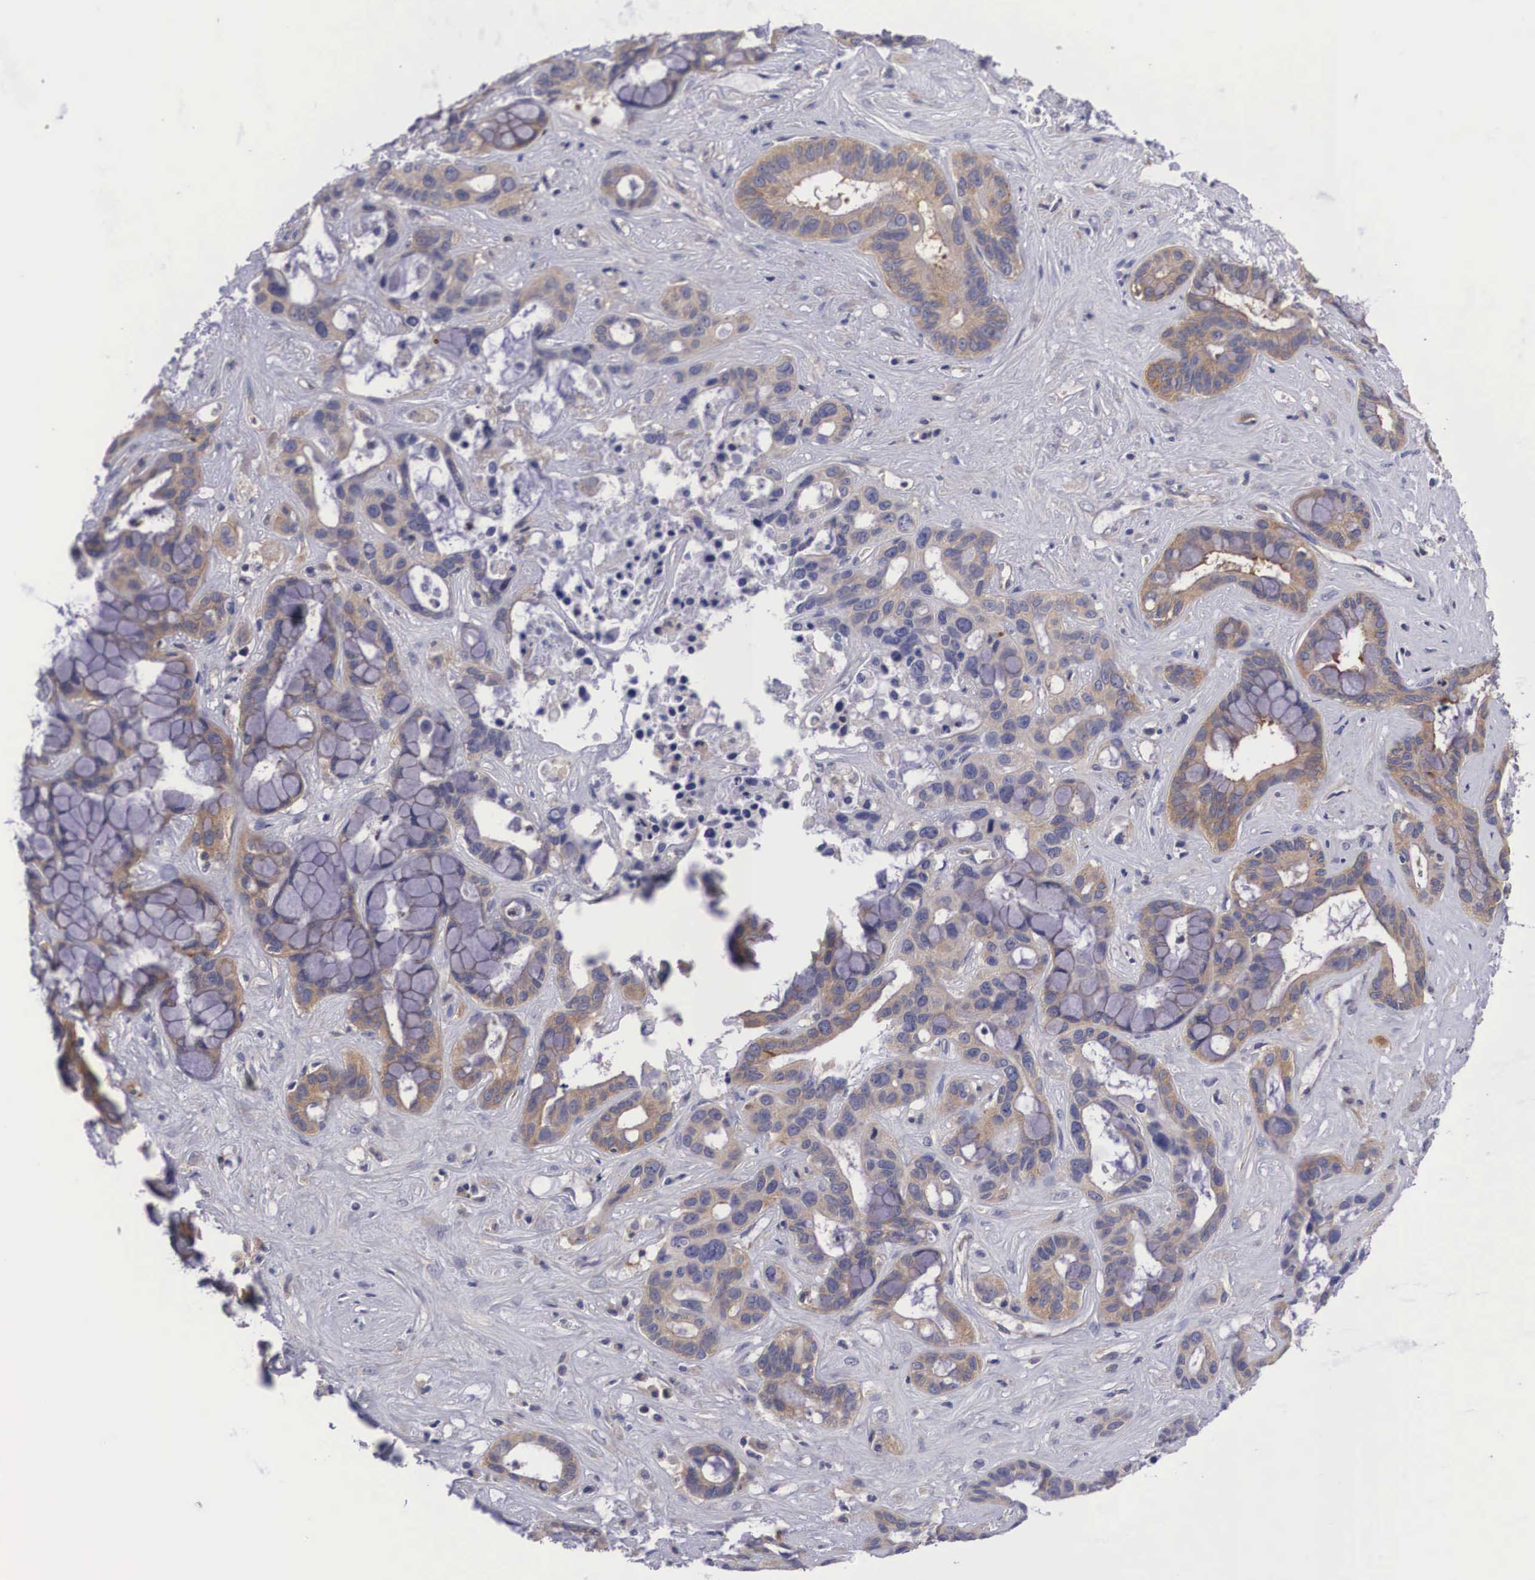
{"staining": {"intensity": "weak", "quantity": "<25%", "location": "cytoplasmic/membranous"}, "tissue": "liver cancer", "cell_type": "Tumor cells", "image_type": "cancer", "snomed": [{"axis": "morphology", "description": "Cholangiocarcinoma"}, {"axis": "topography", "description": "Liver"}], "caption": "Liver cancer (cholangiocarcinoma) was stained to show a protein in brown. There is no significant staining in tumor cells.", "gene": "GRIPAP1", "patient": {"sex": "female", "age": 65}}